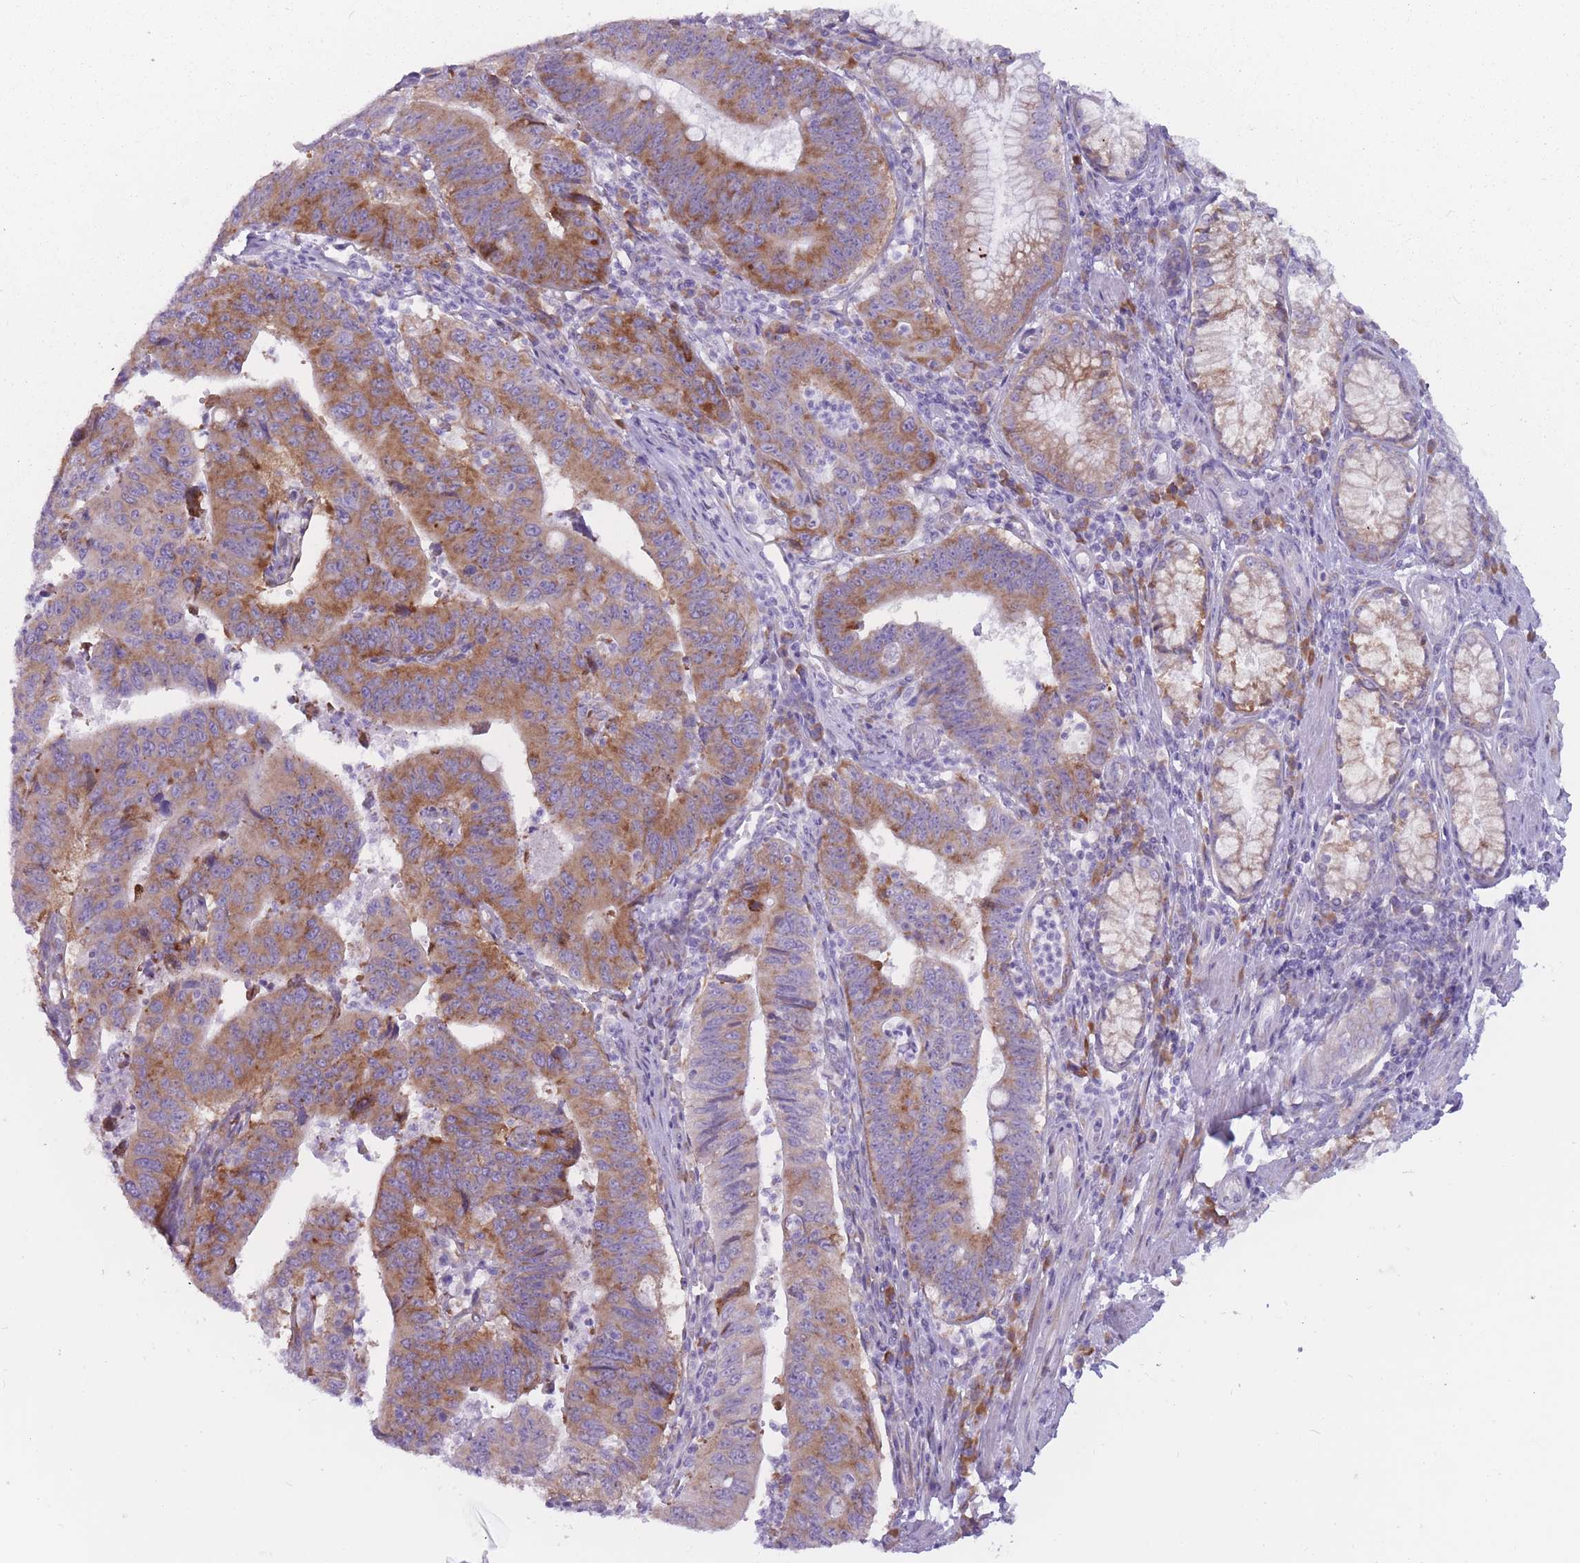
{"staining": {"intensity": "moderate", "quantity": ">75%", "location": "cytoplasmic/membranous"}, "tissue": "stomach cancer", "cell_type": "Tumor cells", "image_type": "cancer", "snomed": [{"axis": "morphology", "description": "Adenocarcinoma, NOS"}, {"axis": "topography", "description": "Stomach"}], "caption": "Immunohistochemistry staining of adenocarcinoma (stomach), which shows medium levels of moderate cytoplasmic/membranous expression in about >75% of tumor cells indicating moderate cytoplasmic/membranous protein expression. The staining was performed using DAB (brown) for protein detection and nuclei were counterstained in hematoxylin (blue).", "gene": "RPL18", "patient": {"sex": "male", "age": 59}}